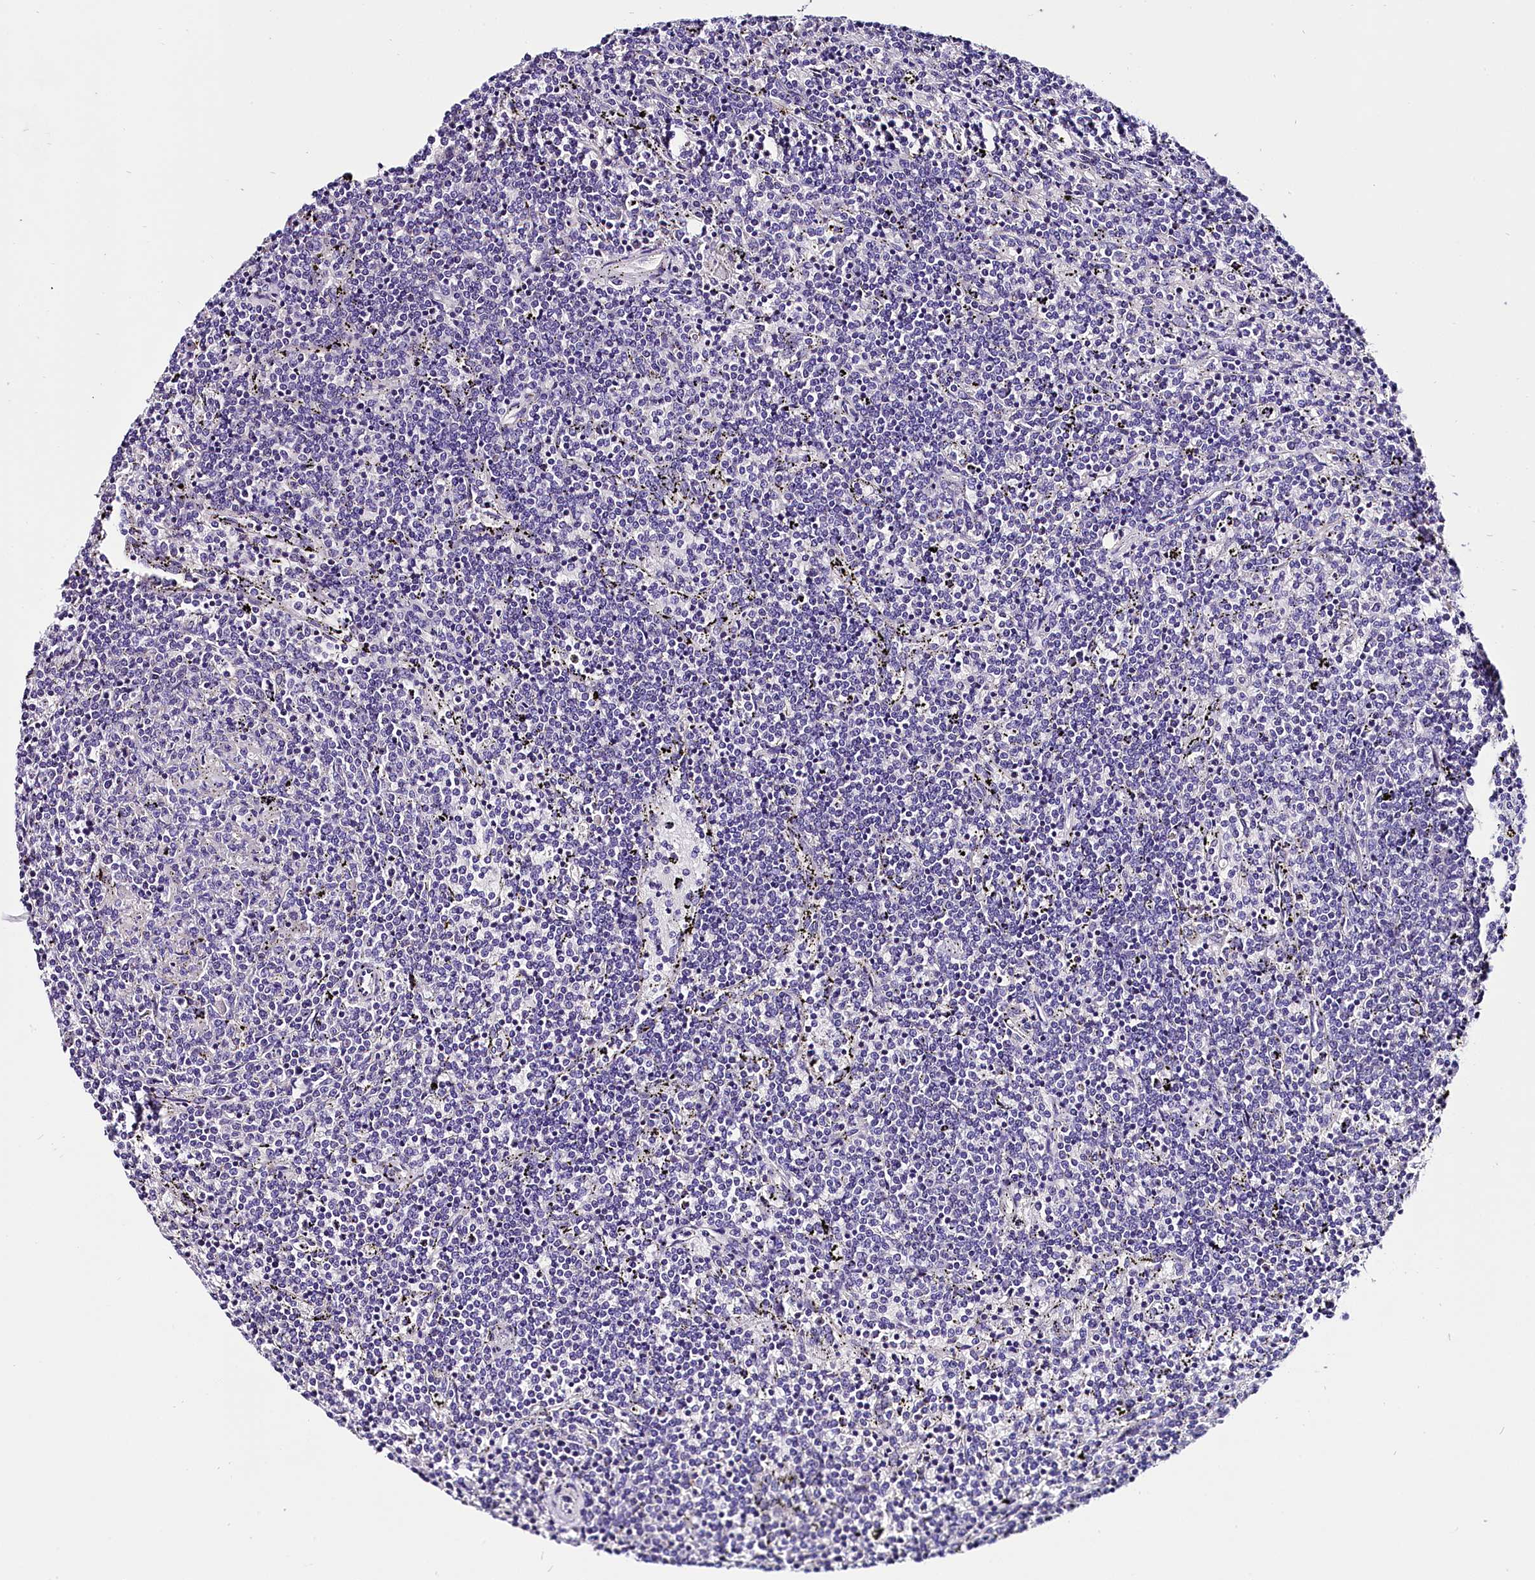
{"staining": {"intensity": "negative", "quantity": "none", "location": "none"}, "tissue": "lymphoma", "cell_type": "Tumor cells", "image_type": "cancer", "snomed": [{"axis": "morphology", "description": "Malignant lymphoma, non-Hodgkin's type, Low grade"}, {"axis": "topography", "description": "Spleen"}], "caption": "Immunohistochemistry histopathology image of neoplastic tissue: human lymphoma stained with DAB (3,3'-diaminobenzidine) exhibits no significant protein expression in tumor cells.", "gene": "ACAA2", "patient": {"sex": "female", "age": 50}}